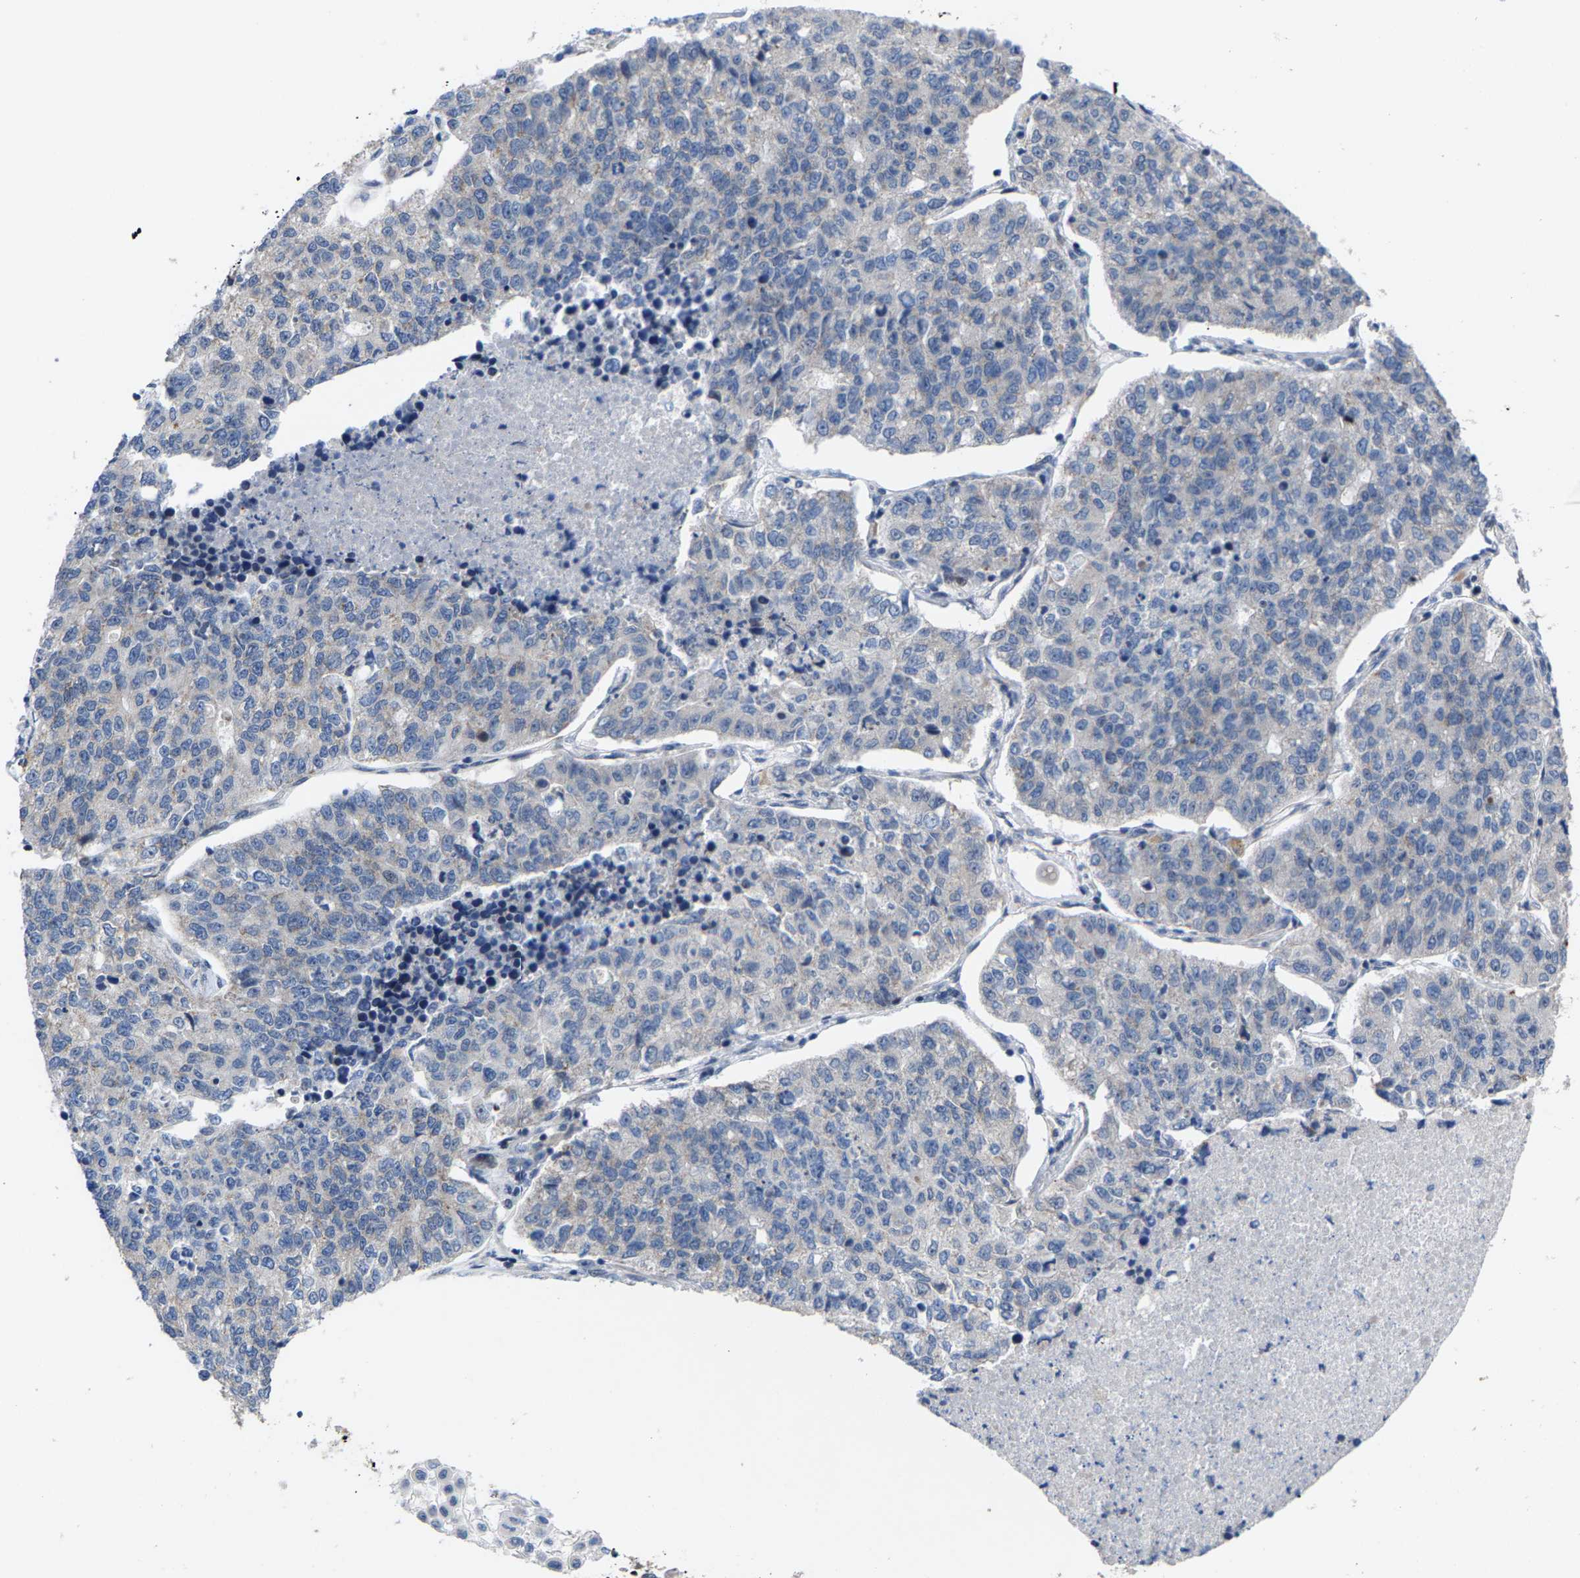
{"staining": {"intensity": "weak", "quantity": "25%-75%", "location": "cytoplasmic/membranous"}, "tissue": "lung cancer", "cell_type": "Tumor cells", "image_type": "cancer", "snomed": [{"axis": "morphology", "description": "Adenocarcinoma, NOS"}, {"axis": "topography", "description": "Lung"}], "caption": "This micrograph shows immunohistochemistry staining of lung adenocarcinoma, with low weak cytoplasmic/membranous positivity in approximately 25%-75% of tumor cells.", "gene": "TDRKH", "patient": {"sex": "male", "age": 49}}